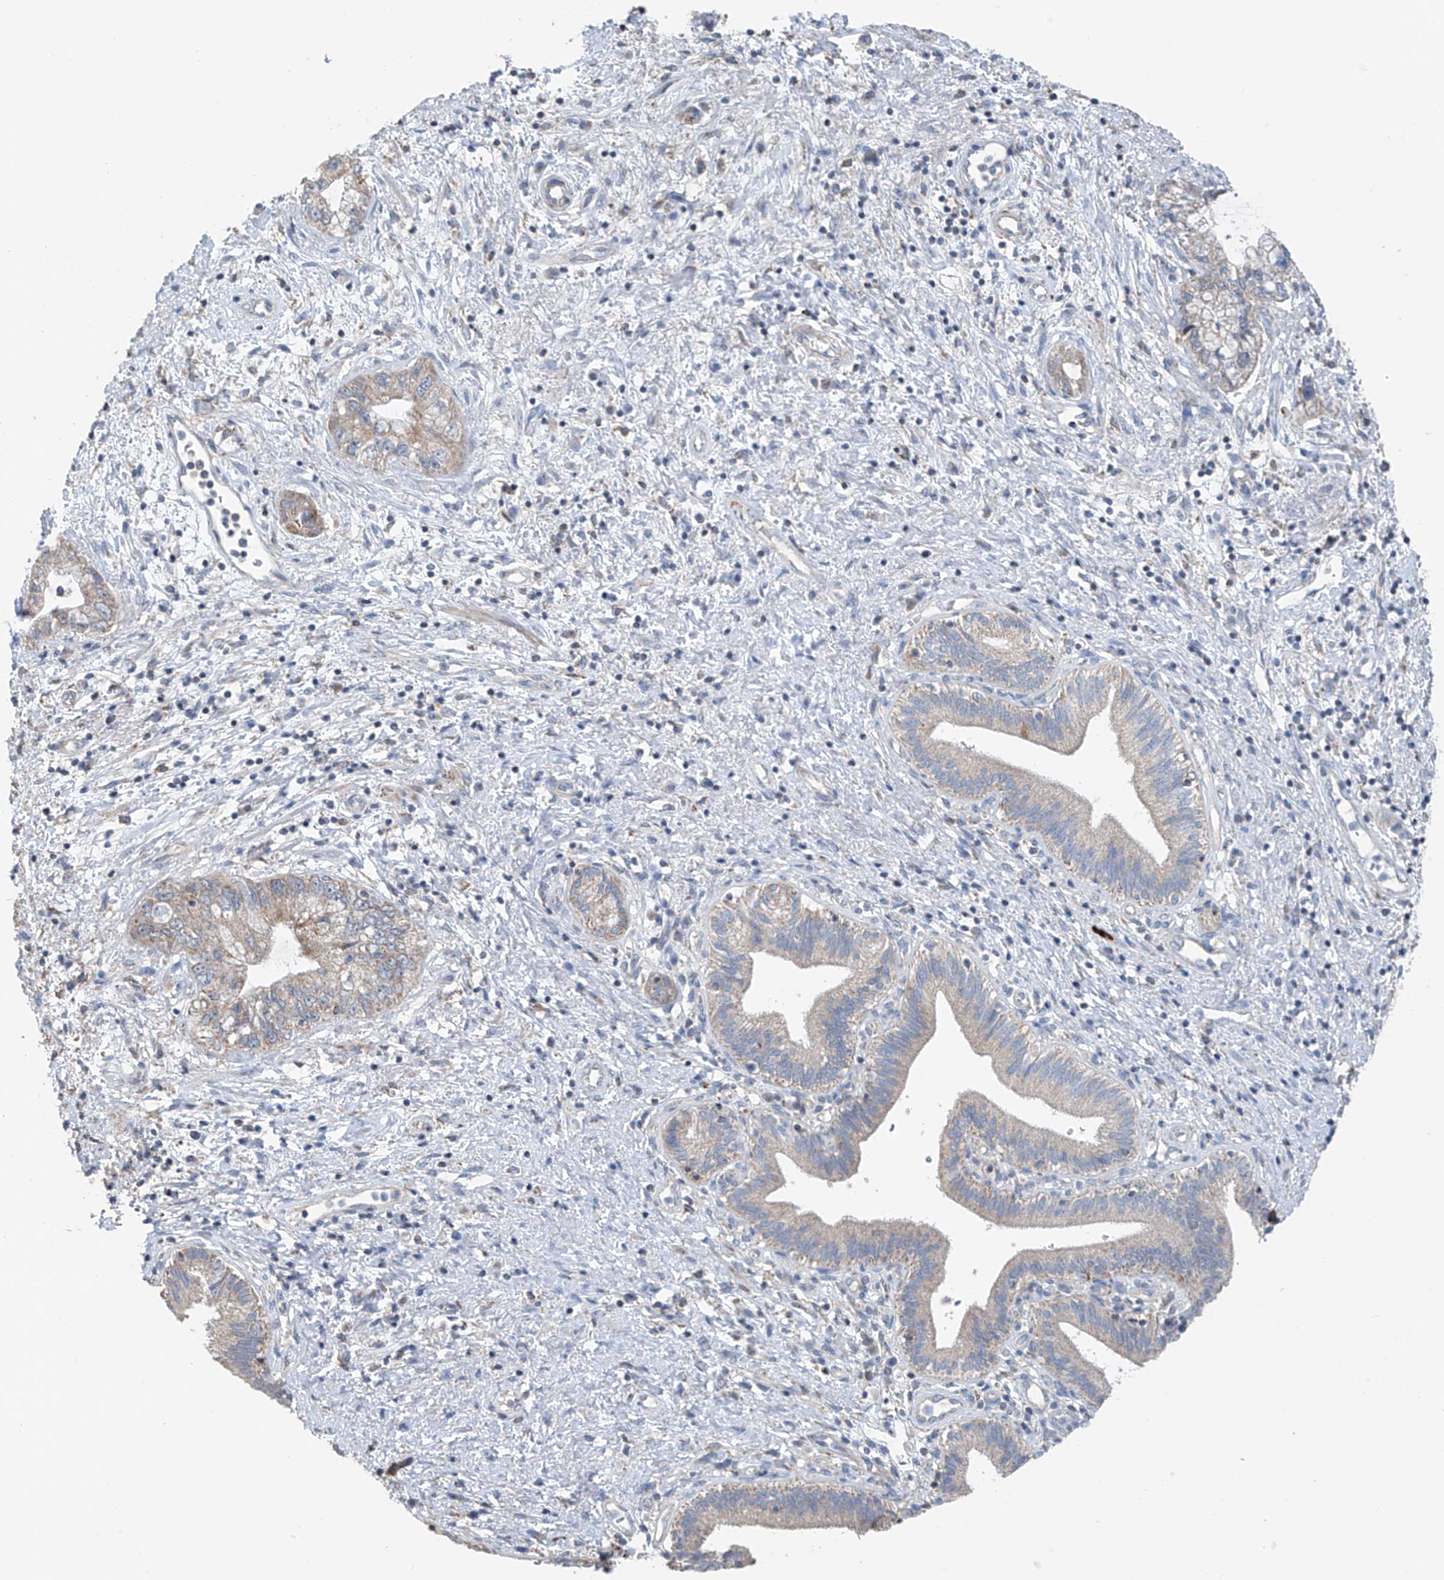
{"staining": {"intensity": "weak", "quantity": "25%-75%", "location": "cytoplasmic/membranous"}, "tissue": "pancreatic cancer", "cell_type": "Tumor cells", "image_type": "cancer", "snomed": [{"axis": "morphology", "description": "Adenocarcinoma, NOS"}, {"axis": "topography", "description": "Pancreas"}], "caption": "Pancreatic cancer (adenocarcinoma) tissue exhibits weak cytoplasmic/membranous positivity in about 25%-75% of tumor cells, visualized by immunohistochemistry.", "gene": "SYN3", "patient": {"sex": "female", "age": 73}}